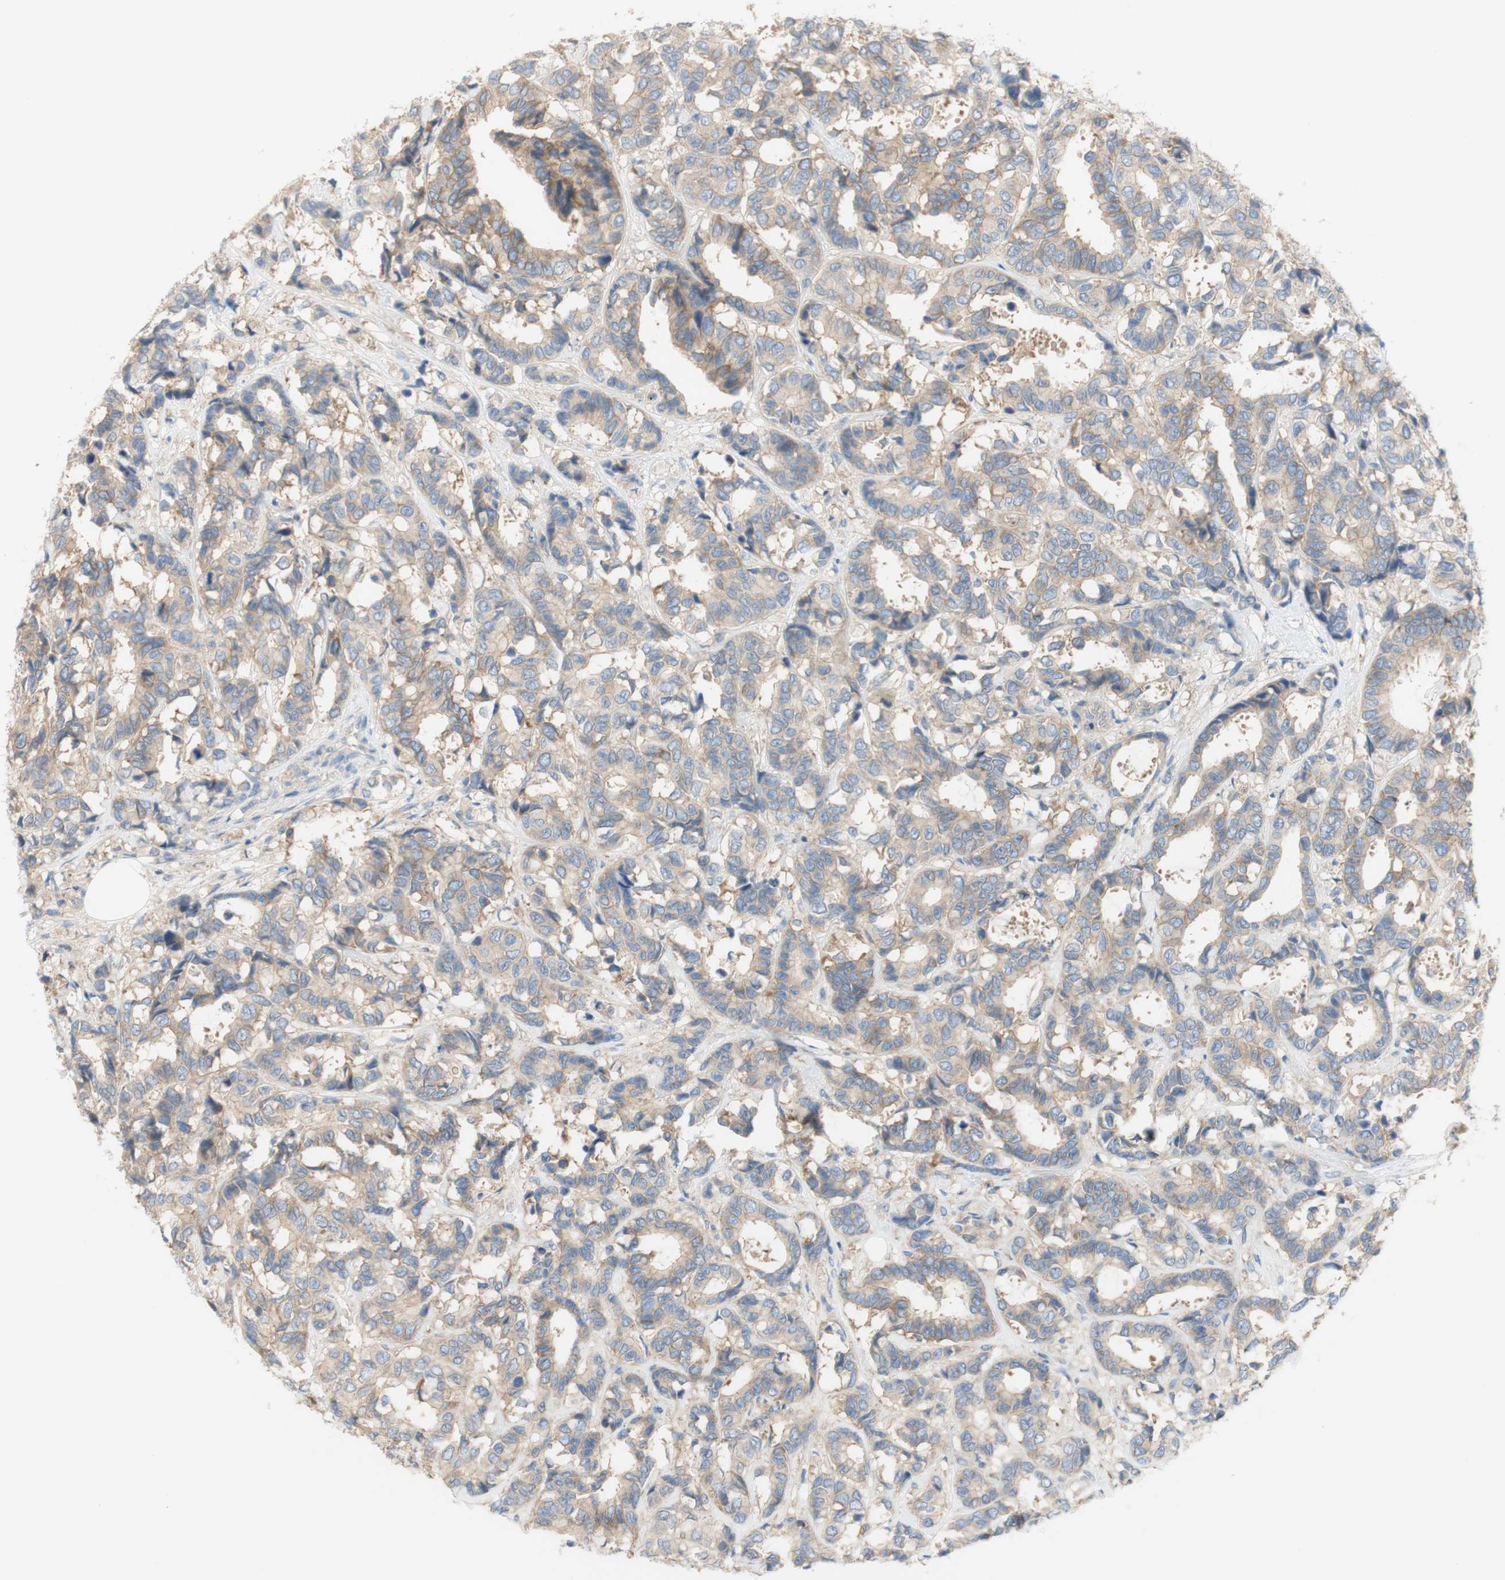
{"staining": {"intensity": "weak", "quantity": ">75%", "location": "cytoplasmic/membranous"}, "tissue": "breast cancer", "cell_type": "Tumor cells", "image_type": "cancer", "snomed": [{"axis": "morphology", "description": "Duct carcinoma"}, {"axis": "topography", "description": "Breast"}], "caption": "A brown stain highlights weak cytoplasmic/membranous staining of a protein in human infiltrating ductal carcinoma (breast) tumor cells.", "gene": "ATP2B1", "patient": {"sex": "female", "age": 87}}